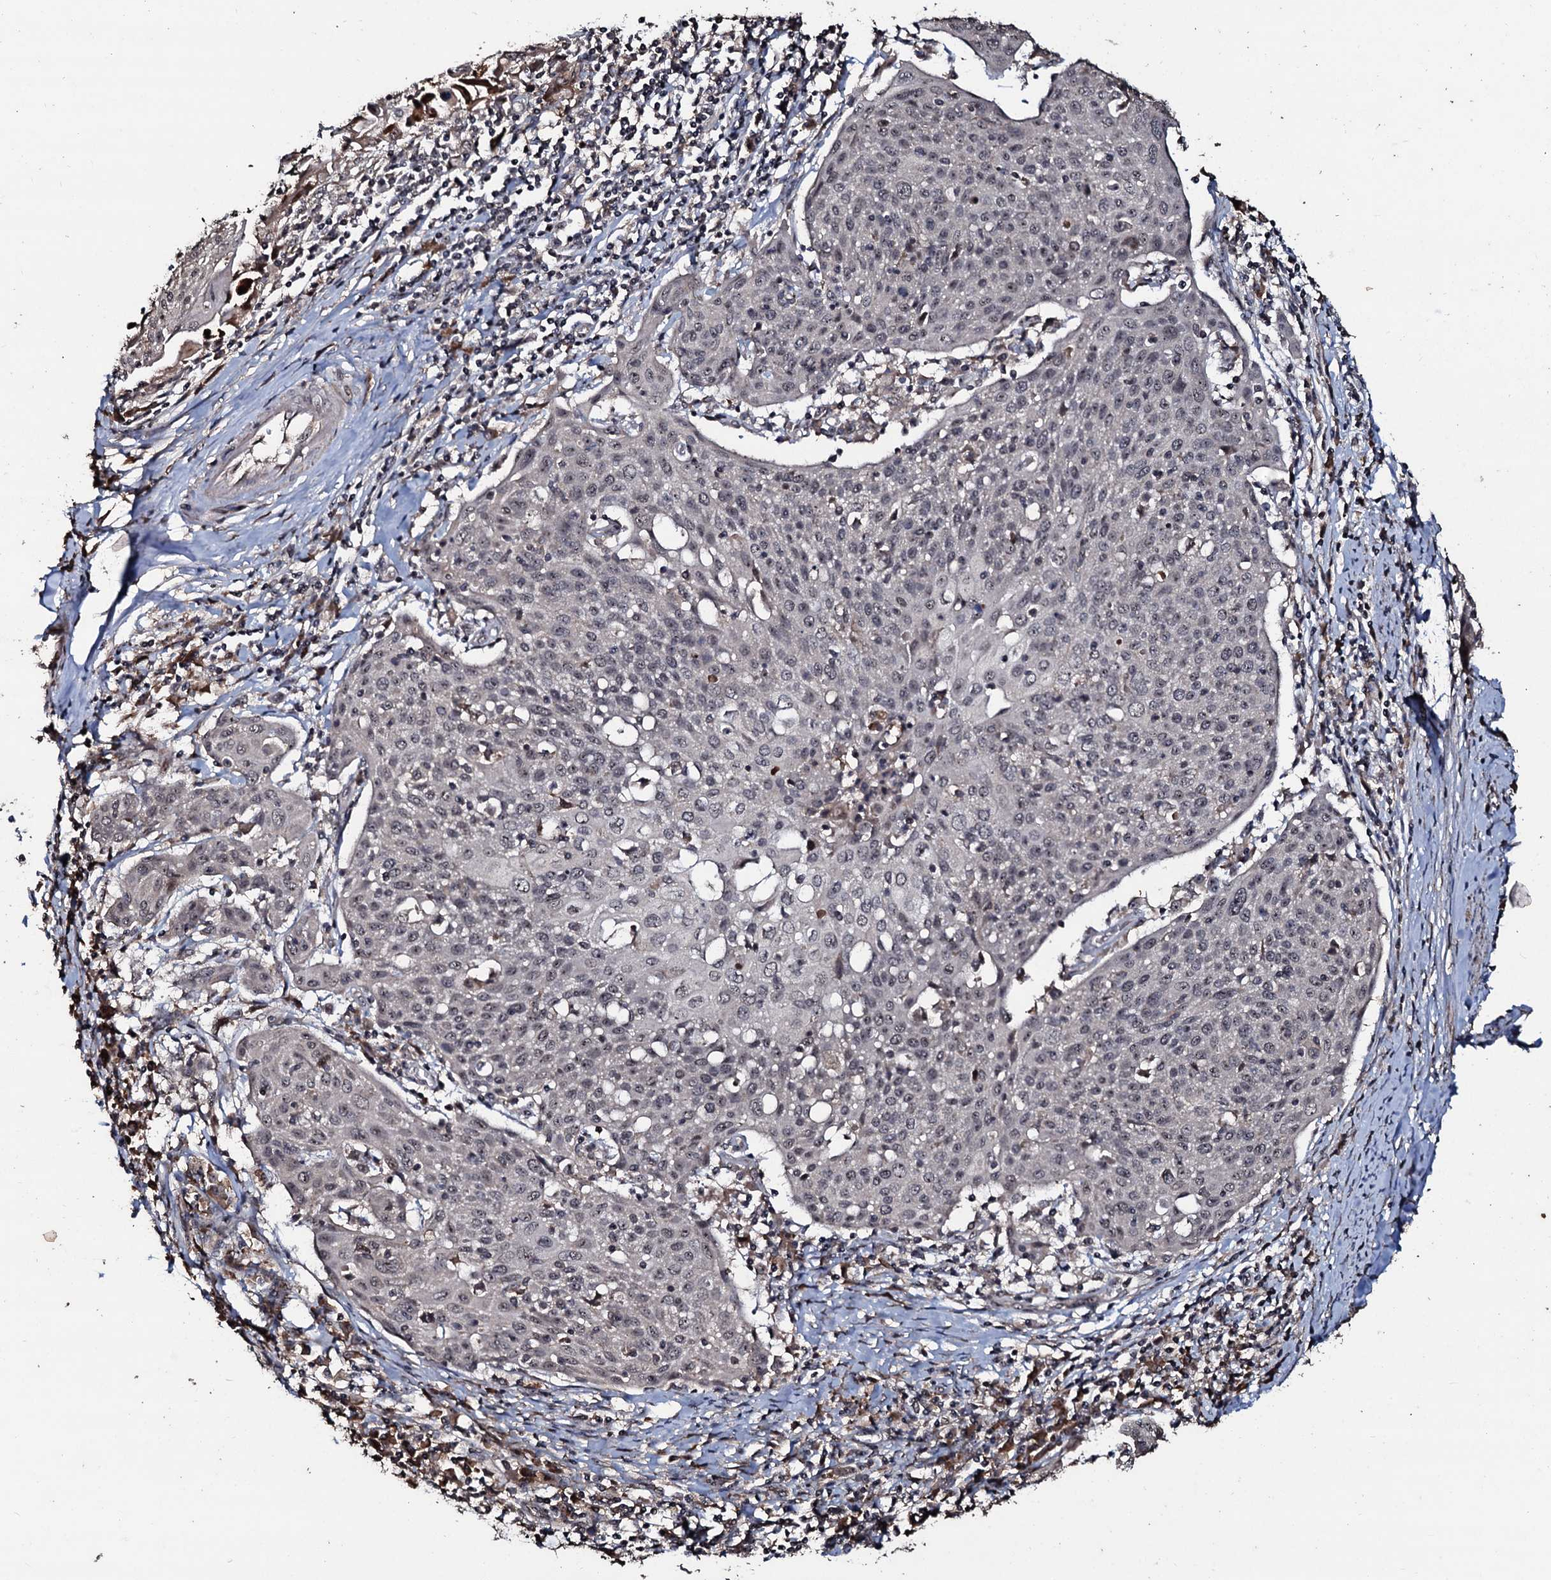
{"staining": {"intensity": "weak", "quantity": "<25%", "location": "nuclear"}, "tissue": "cervical cancer", "cell_type": "Tumor cells", "image_type": "cancer", "snomed": [{"axis": "morphology", "description": "Squamous cell carcinoma, NOS"}, {"axis": "topography", "description": "Cervix"}], "caption": "The histopathology image demonstrates no staining of tumor cells in squamous cell carcinoma (cervical).", "gene": "SUPT7L", "patient": {"sex": "female", "age": 67}}